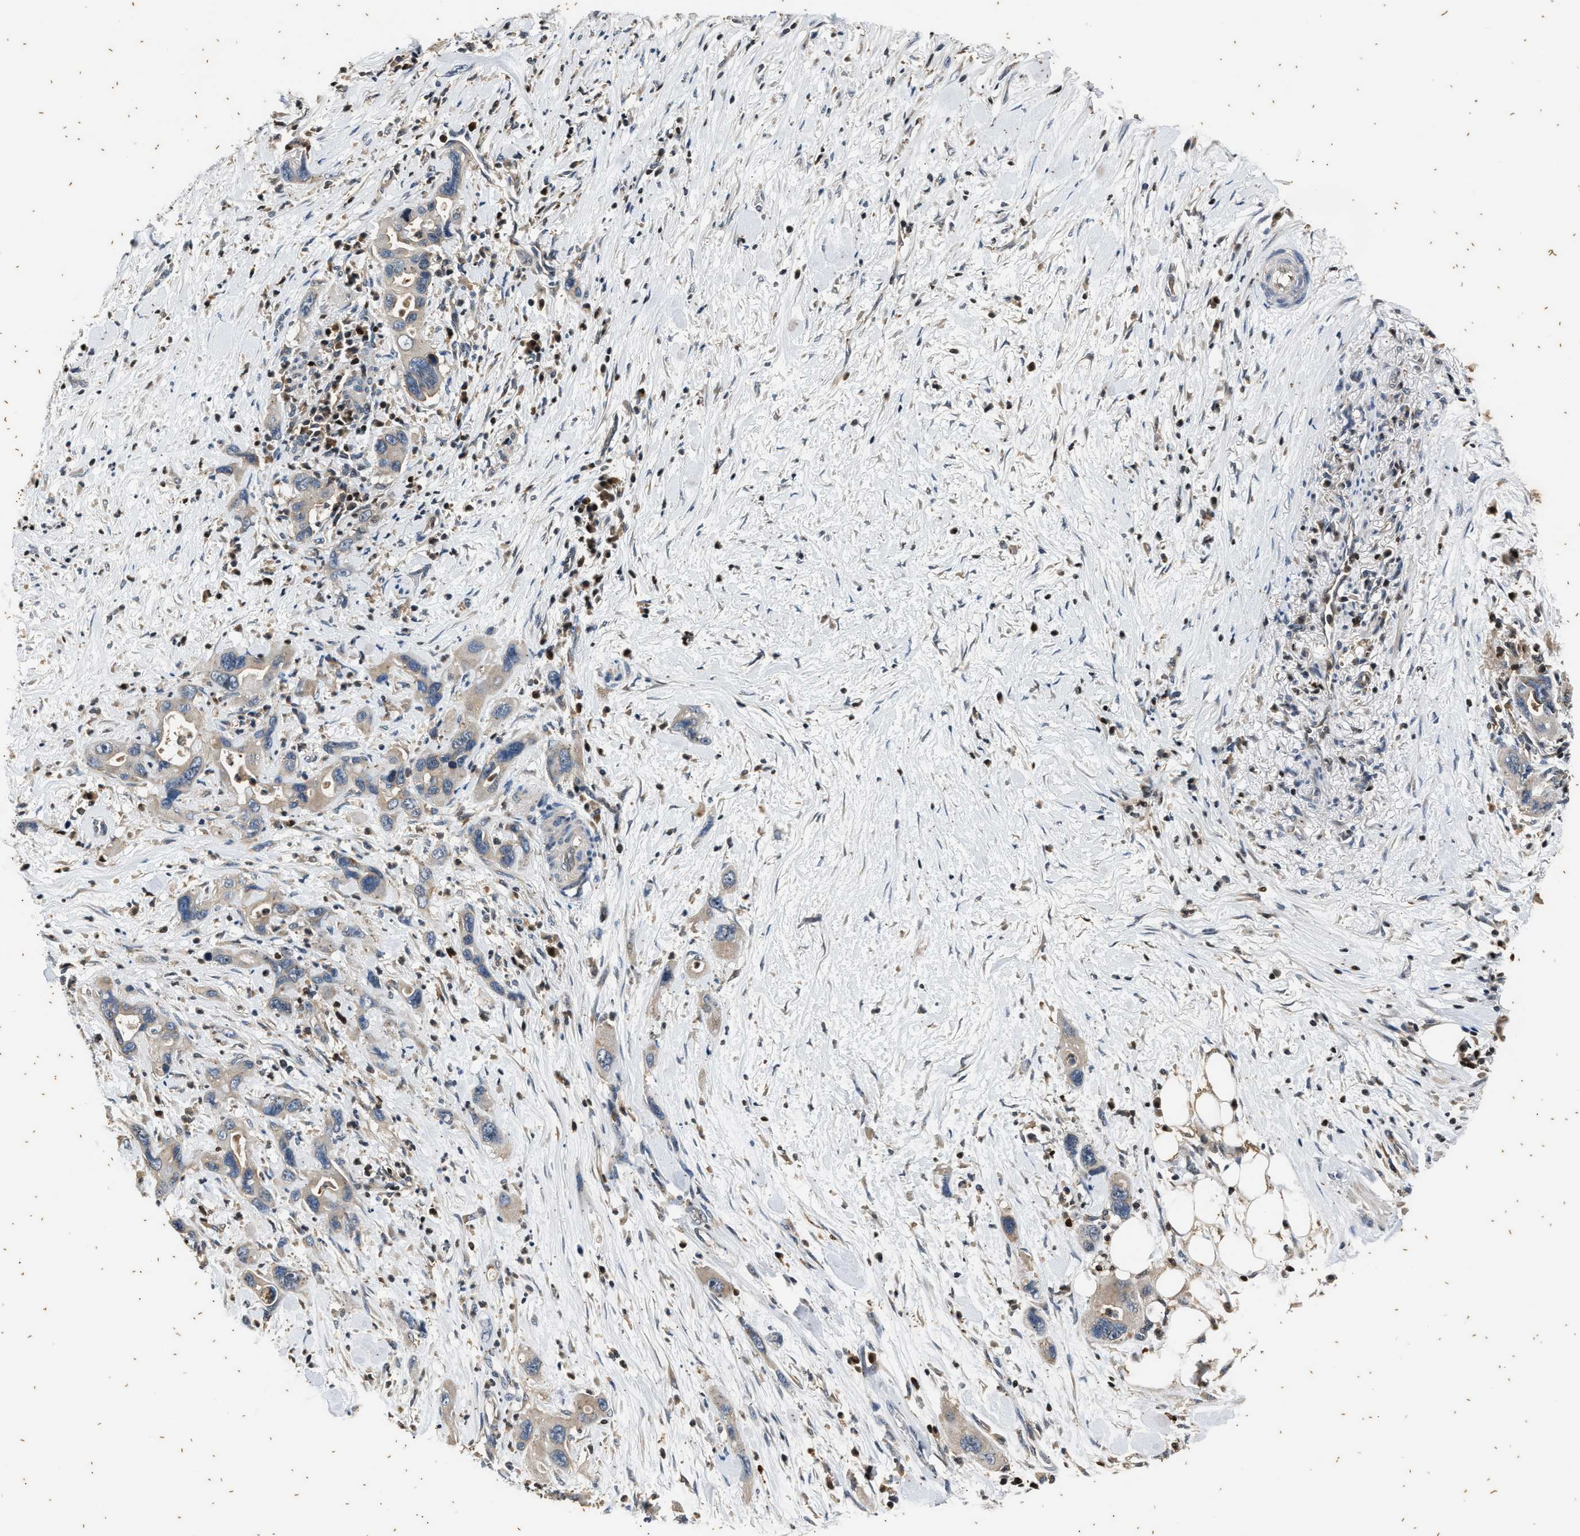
{"staining": {"intensity": "weak", "quantity": ">75%", "location": "cytoplasmic/membranous"}, "tissue": "pancreatic cancer", "cell_type": "Tumor cells", "image_type": "cancer", "snomed": [{"axis": "morphology", "description": "Adenocarcinoma, NOS"}, {"axis": "topography", "description": "Pancreas"}], "caption": "Adenocarcinoma (pancreatic) tissue exhibits weak cytoplasmic/membranous expression in about >75% of tumor cells, visualized by immunohistochemistry.", "gene": "PTPN7", "patient": {"sex": "female", "age": 70}}